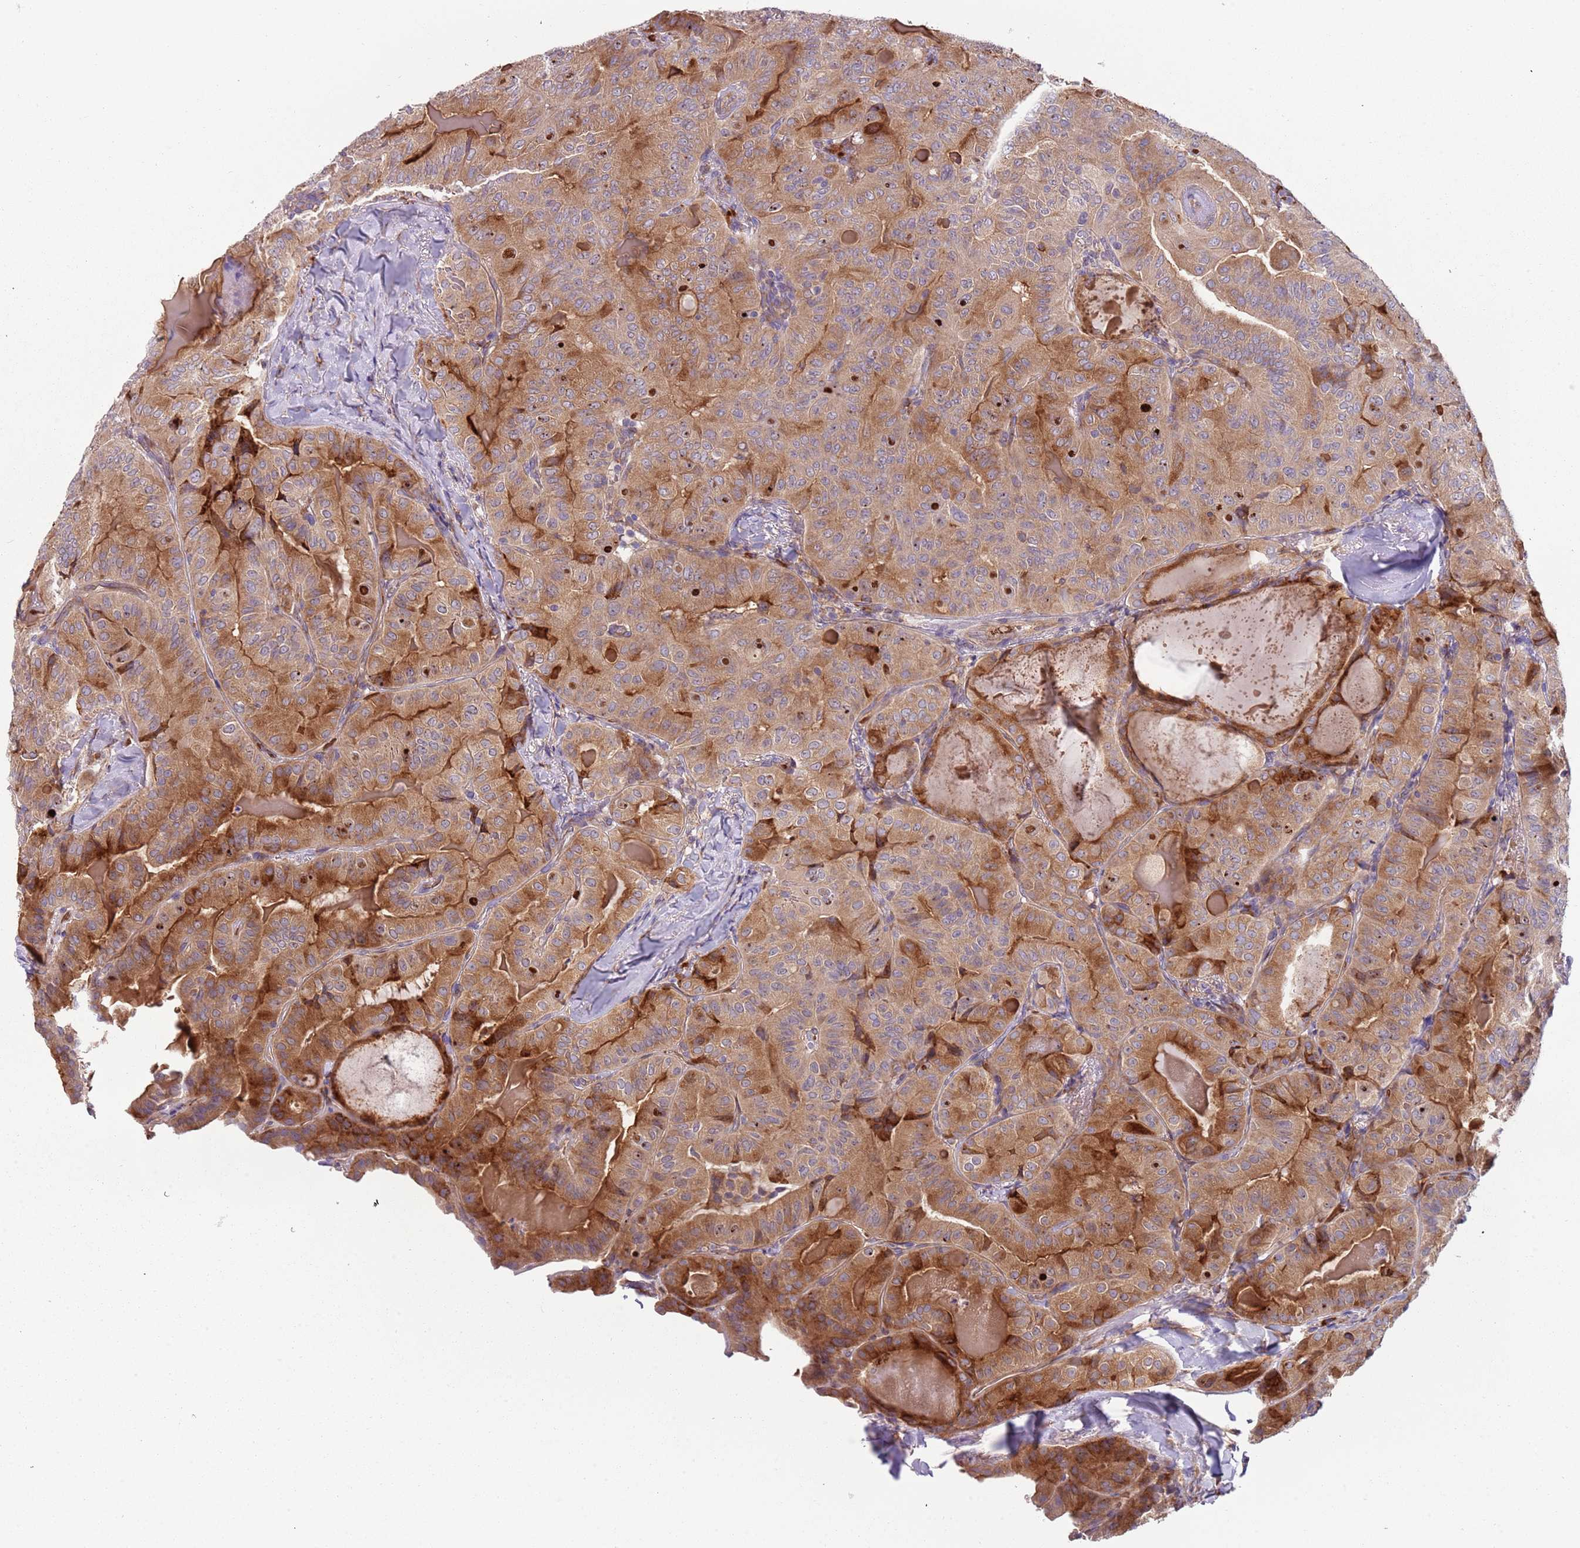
{"staining": {"intensity": "moderate", "quantity": ">75%", "location": "cytoplasmic/membranous"}, "tissue": "thyroid cancer", "cell_type": "Tumor cells", "image_type": "cancer", "snomed": [{"axis": "morphology", "description": "Papillary adenocarcinoma, NOS"}, {"axis": "topography", "description": "Thyroid gland"}], "caption": "Protein staining of thyroid cancer tissue reveals moderate cytoplasmic/membranous positivity in approximately >75% of tumor cells.", "gene": "VWCE", "patient": {"sex": "female", "age": 68}}